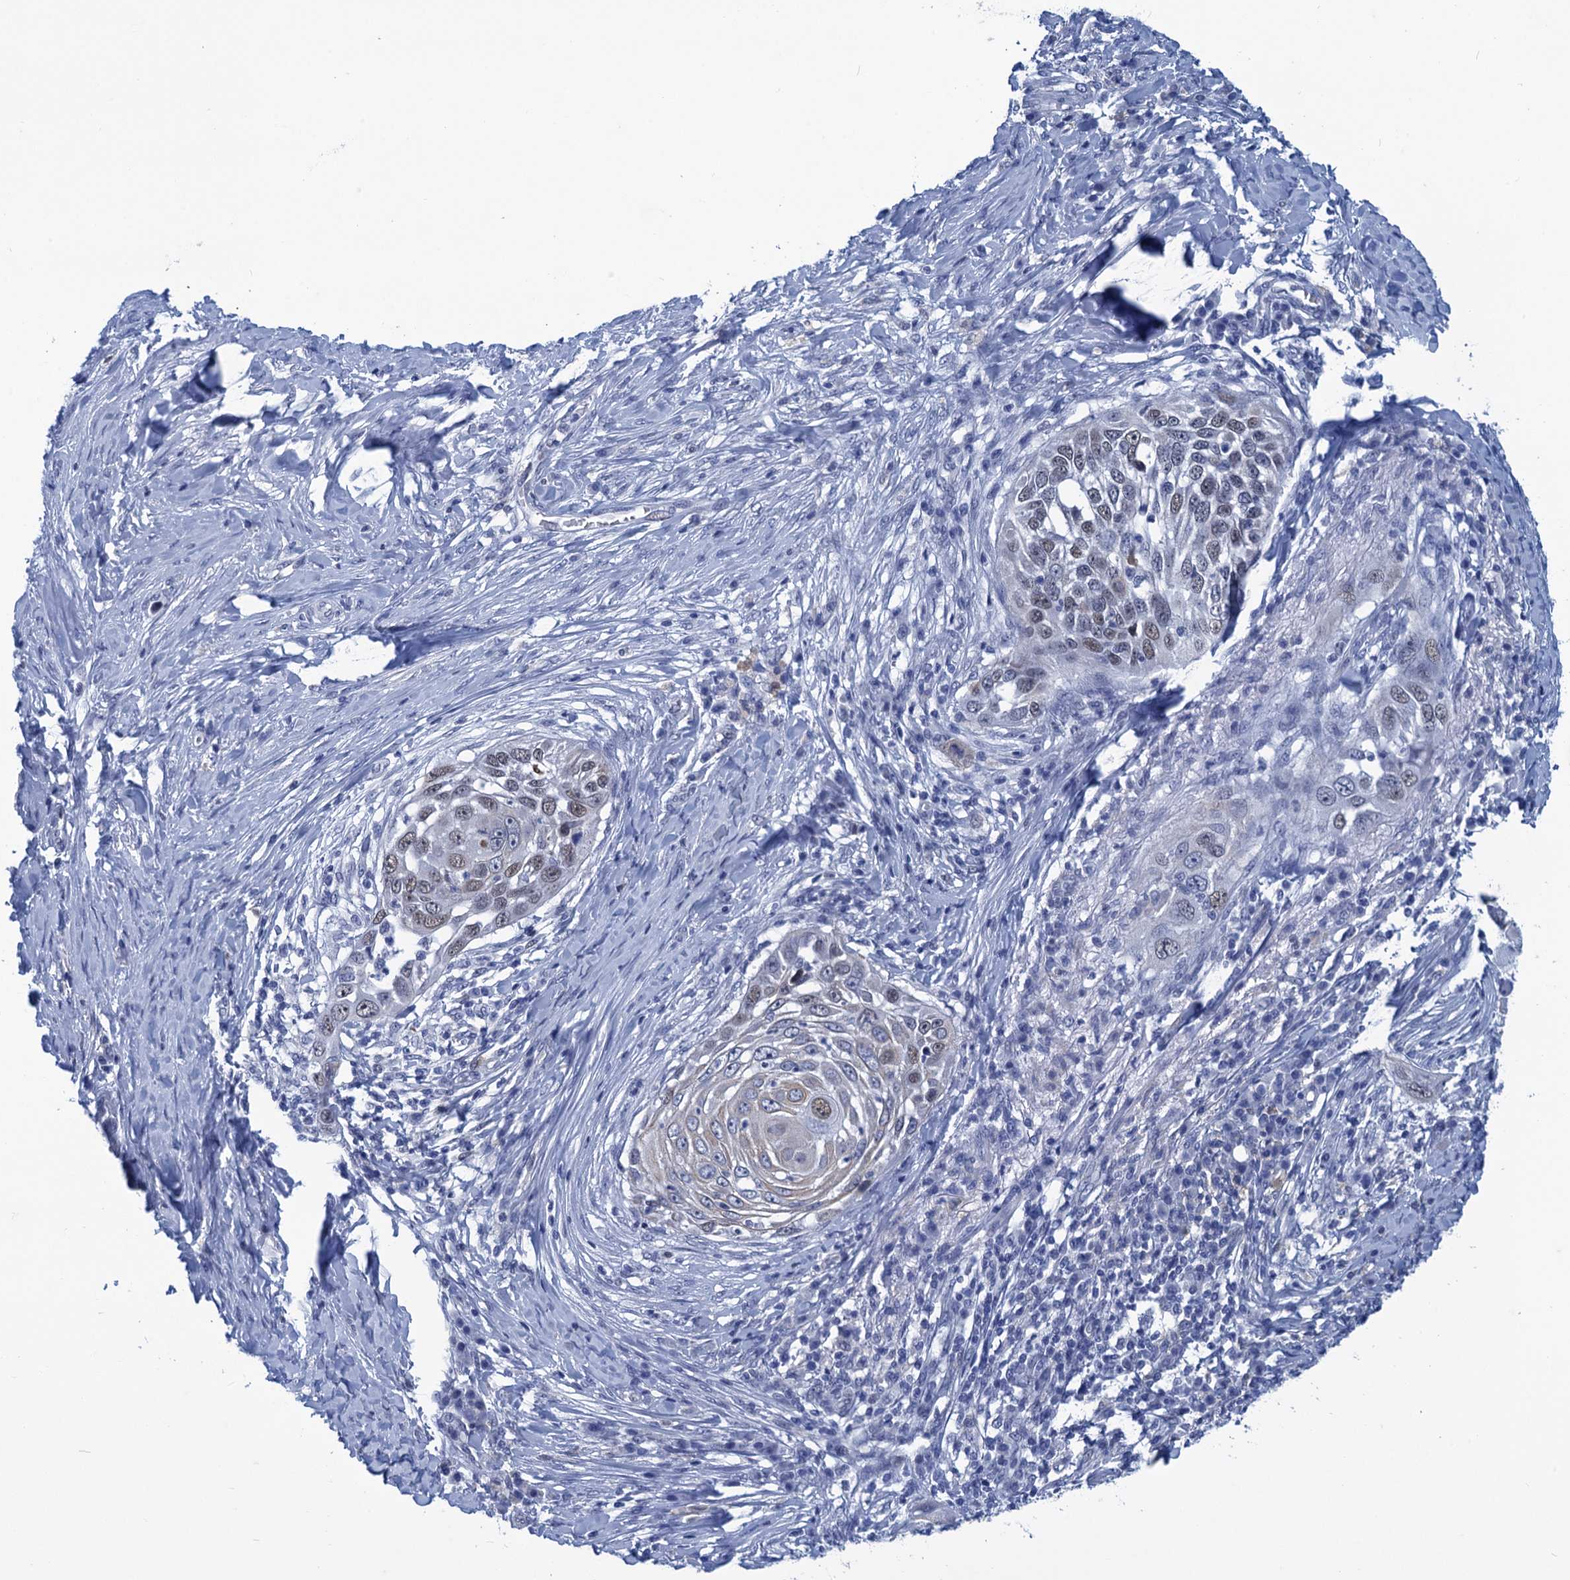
{"staining": {"intensity": "weak", "quantity": "25%-75%", "location": "nuclear"}, "tissue": "skin cancer", "cell_type": "Tumor cells", "image_type": "cancer", "snomed": [{"axis": "morphology", "description": "Squamous cell carcinoma, NOS"}, {"axis": "topography", "description": "Skin"}], "caption": "This is a photomicrograph of immunohistochemistry (IHC) staining of squamous cell carcinoma (skin), which shows weak positivity in the nuclear of tumor cells.", "gene": "GINS3", "patient": {"sex": "female", "age": 44}}